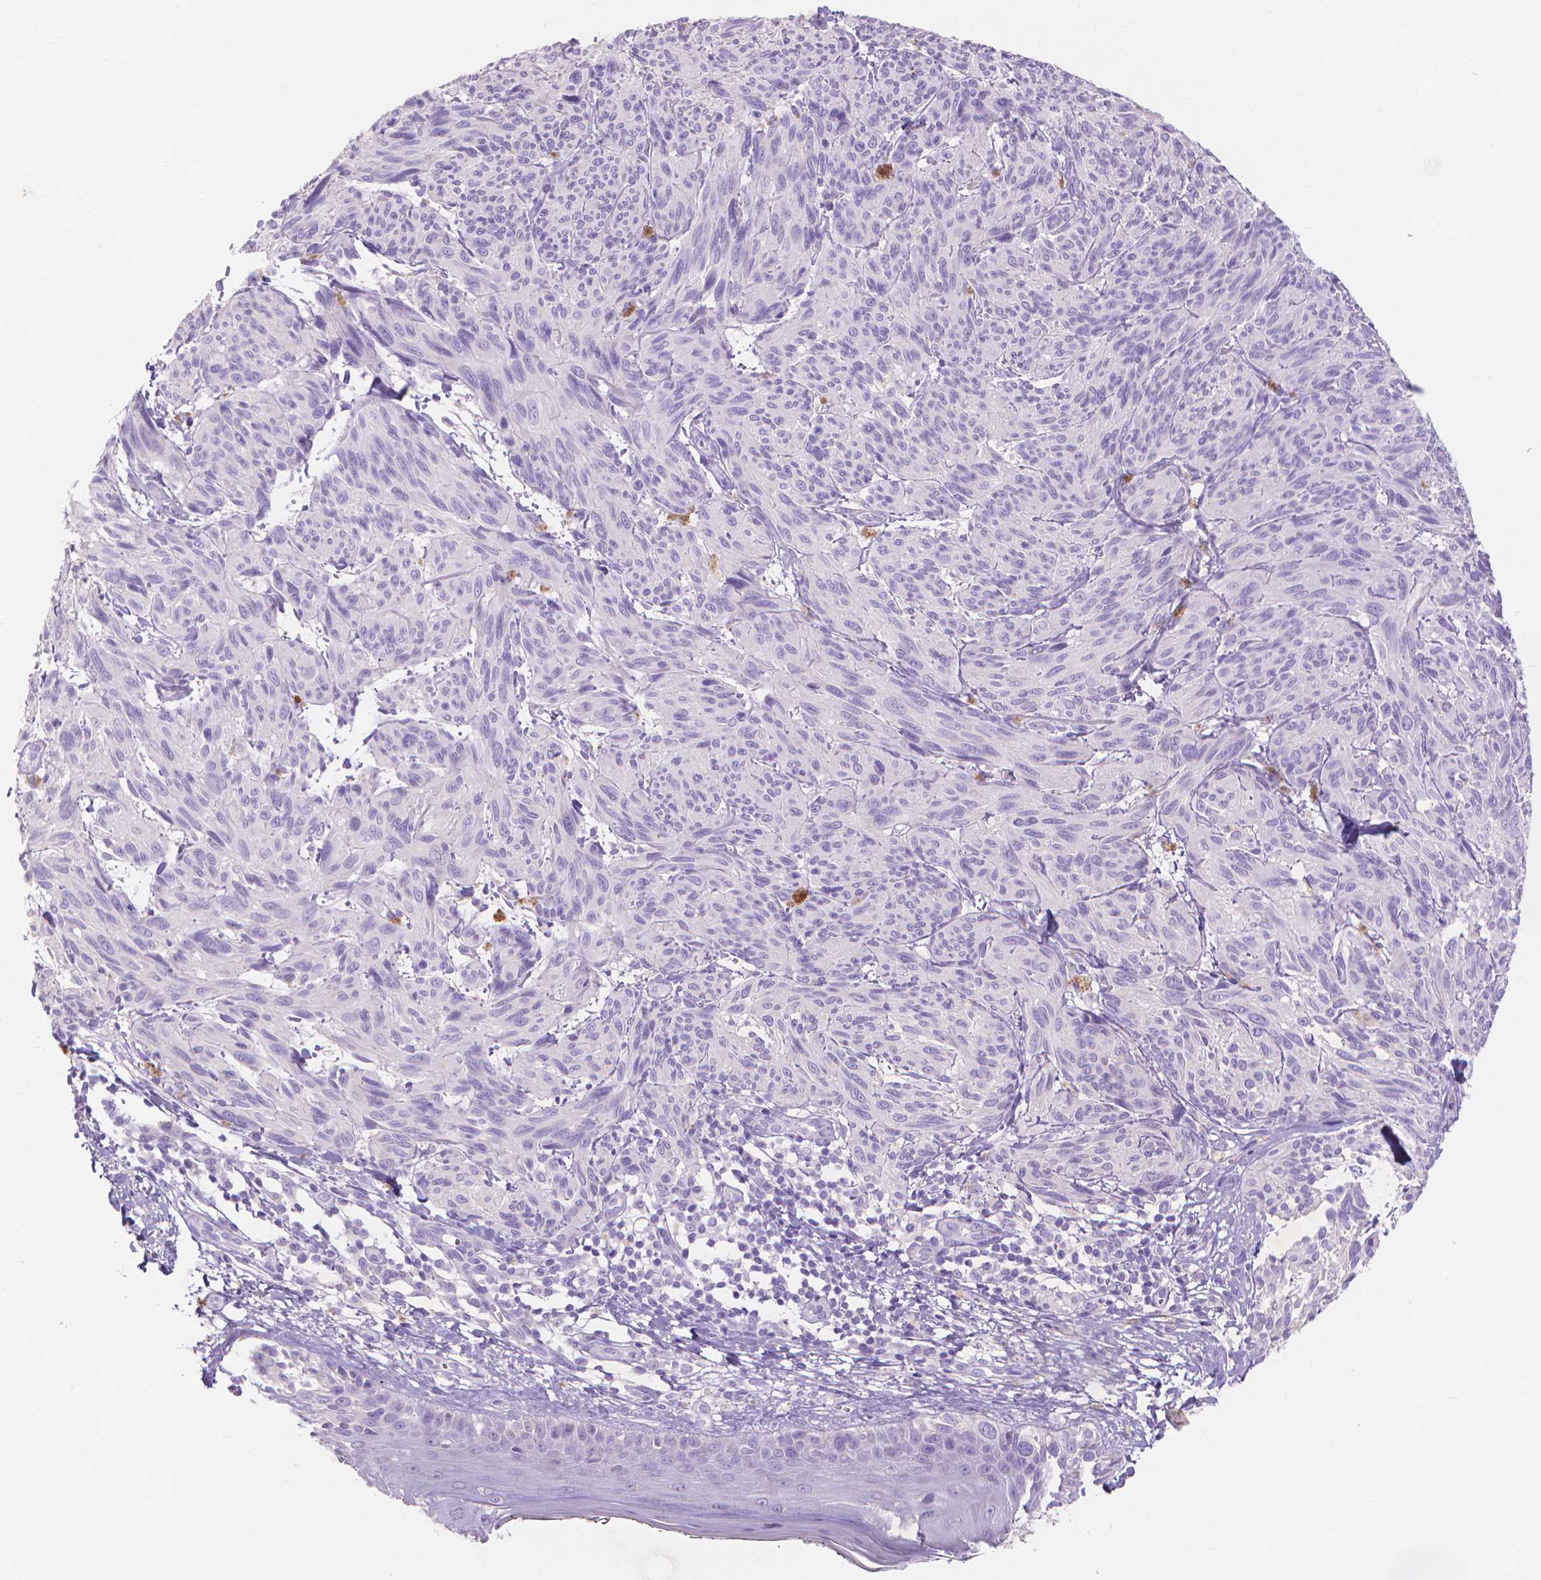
{"staining": {"intensity": "negative", "quantity": "none", "location": "none"}, "tissue": "melanoma", "cell_type": "Tumor cells", "image_type": "cancer", "snomed": [{"axis": "morphology", "description": "Malignant melanoma, NOS"}, {"axis": "topography", "description": "Skin"}], "caption": "This is an IHC micrograph of human melanoma. There is no staining in tumor cells.", "gene": "MMP11", "patient": {"sex": "male", "age": 79}}